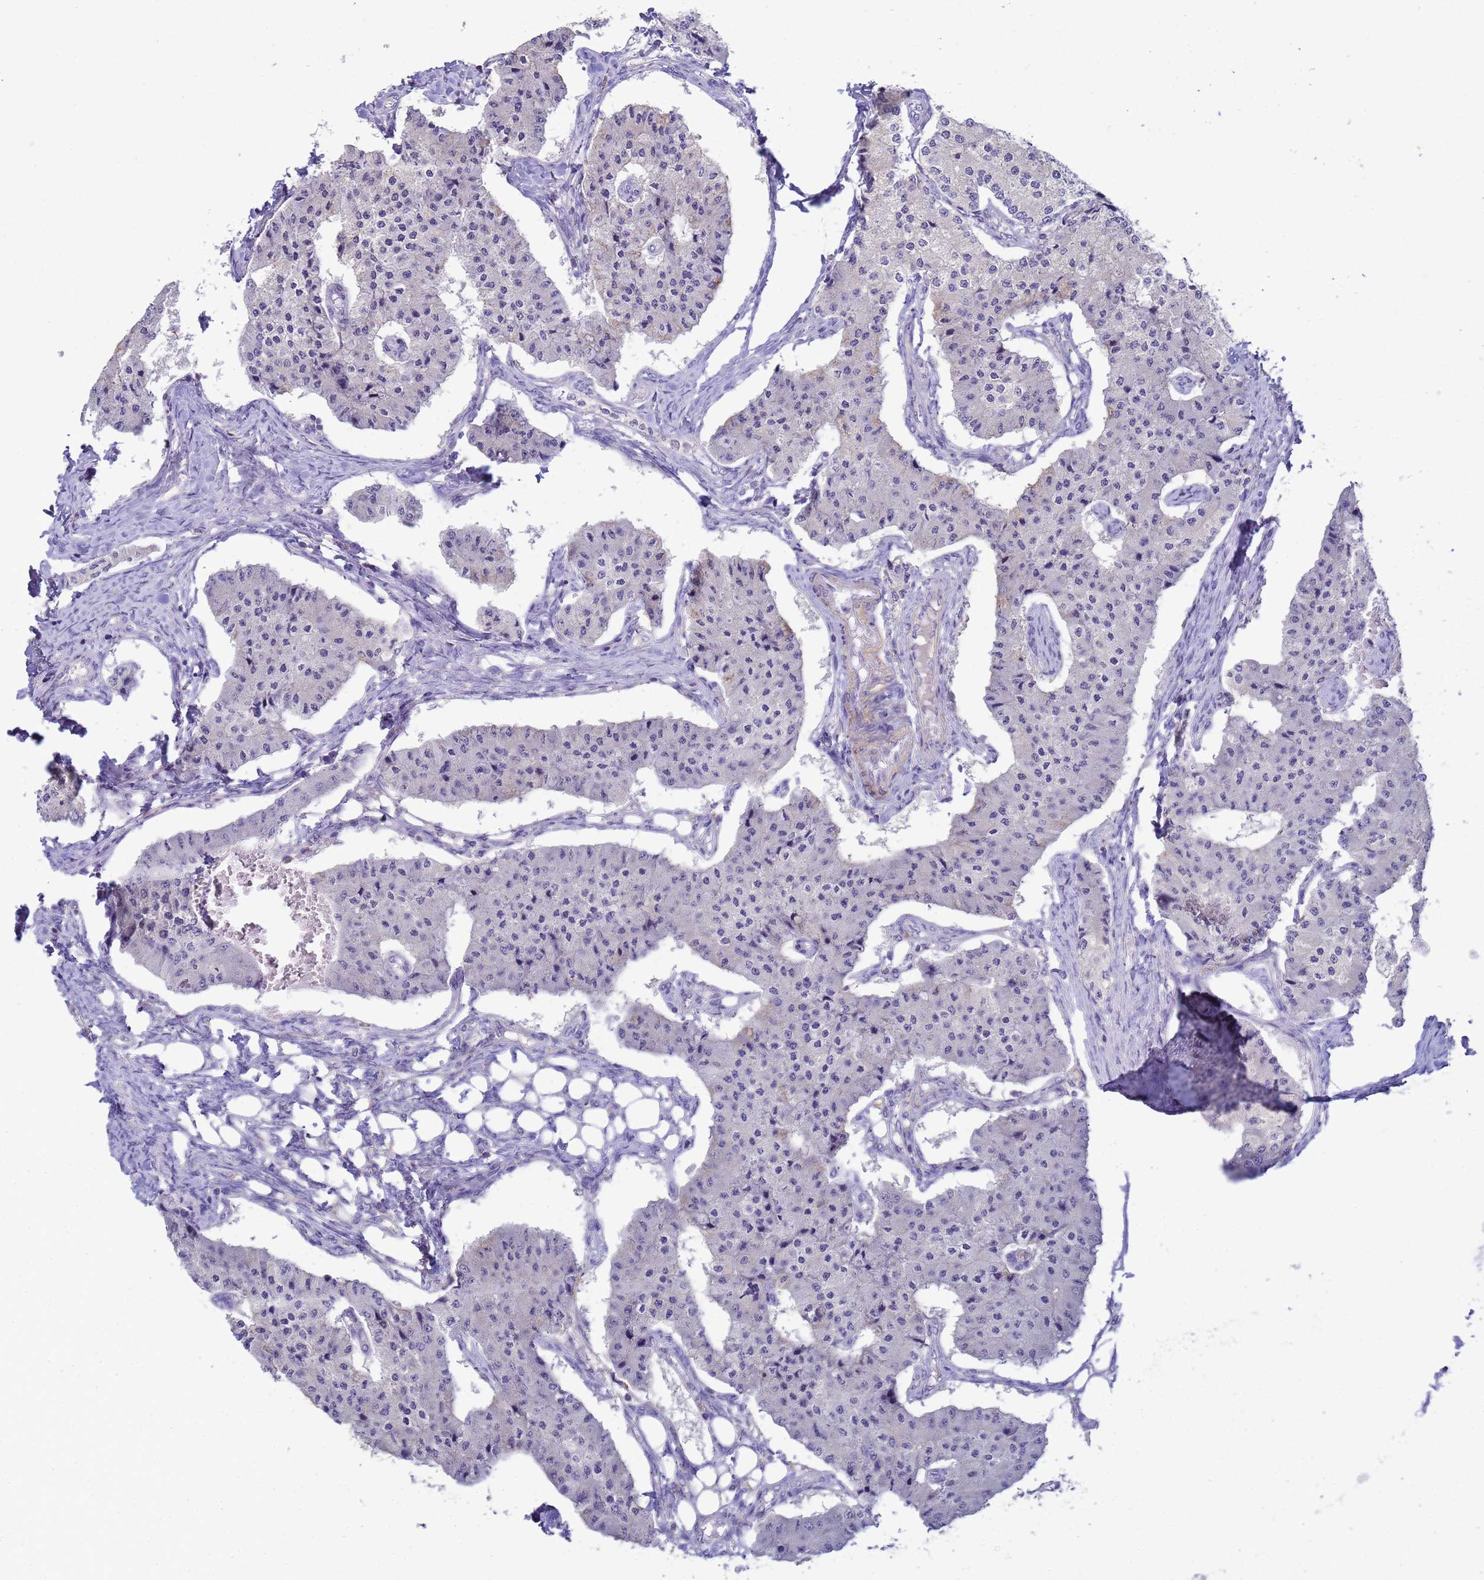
{"staining": {"intensity": "negative", "quantity": "none", "location": "none"}, "tissue": "carcinoid", "cell_type": "Tumor cells", "image_type": "cancer", "snomed": [{"axis": "morphology", "description": "Carcinoid, malignant, NOS"}, {"axis": "topography", "description": "Colon"}], "caption": "Photomicrograph shows no protein staining in tumor cells of carcinoid (malignant) tissue.", "gene": "KLHL13", "patient": {"sex": "female", "age": 52}}